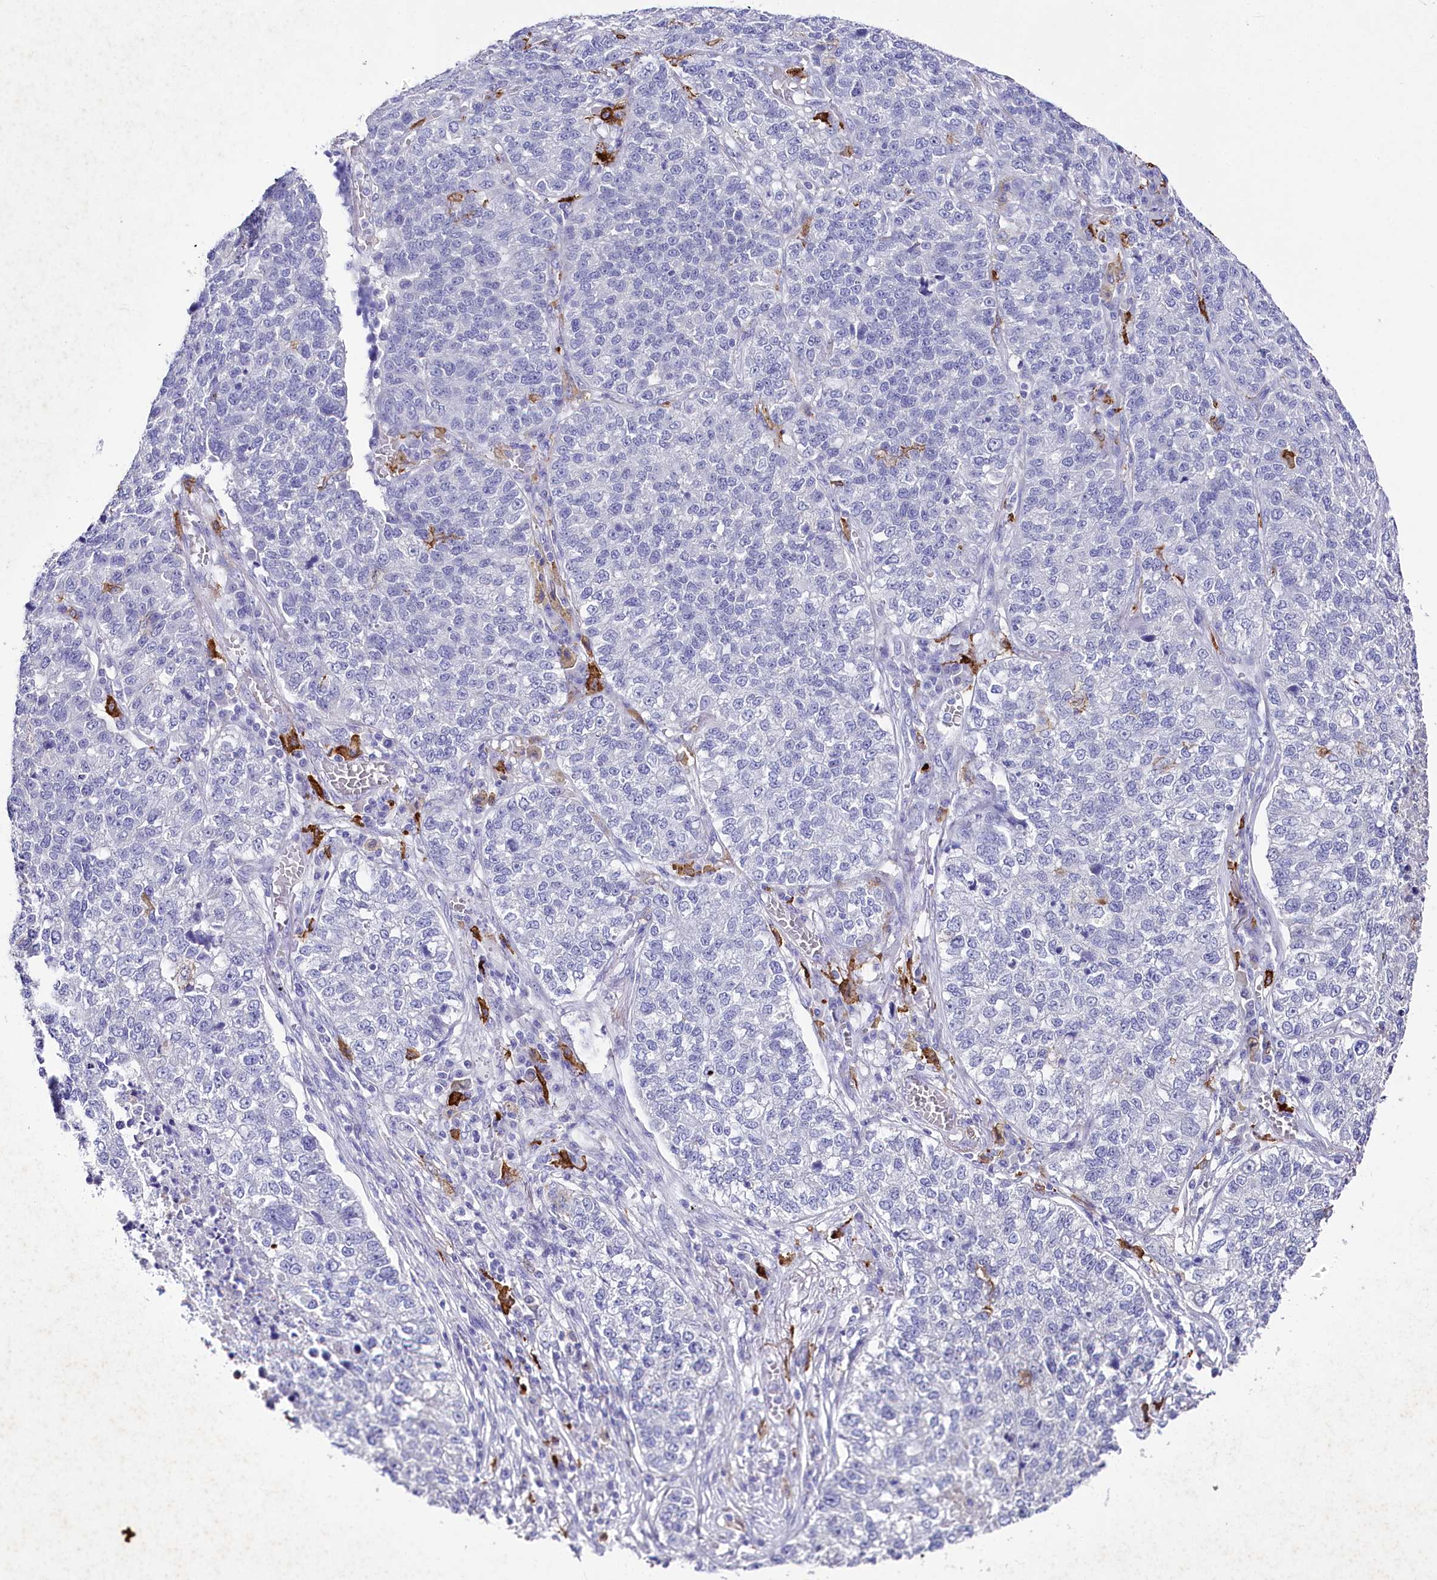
{"staining": {"intensity": "negative", "quantity": "none", "location": "none"}, "tissue": "lung cancer", "cell_type": "Tumor cells", "image_type": "cancer", "snomed": [{"axis": "morphology", "description": "Adenocarcinoma, NOS"}, {"axis": "topography", "description": "Lung"}], "caption": "IHC of human lung cancer demonstrates no positivity in tumor cells. (Immunohistochemistry (ihc), brightfield microscopy, high magnification).", "gene": "CLEC4M", "patient": {"sex": "male", "age": 49}}